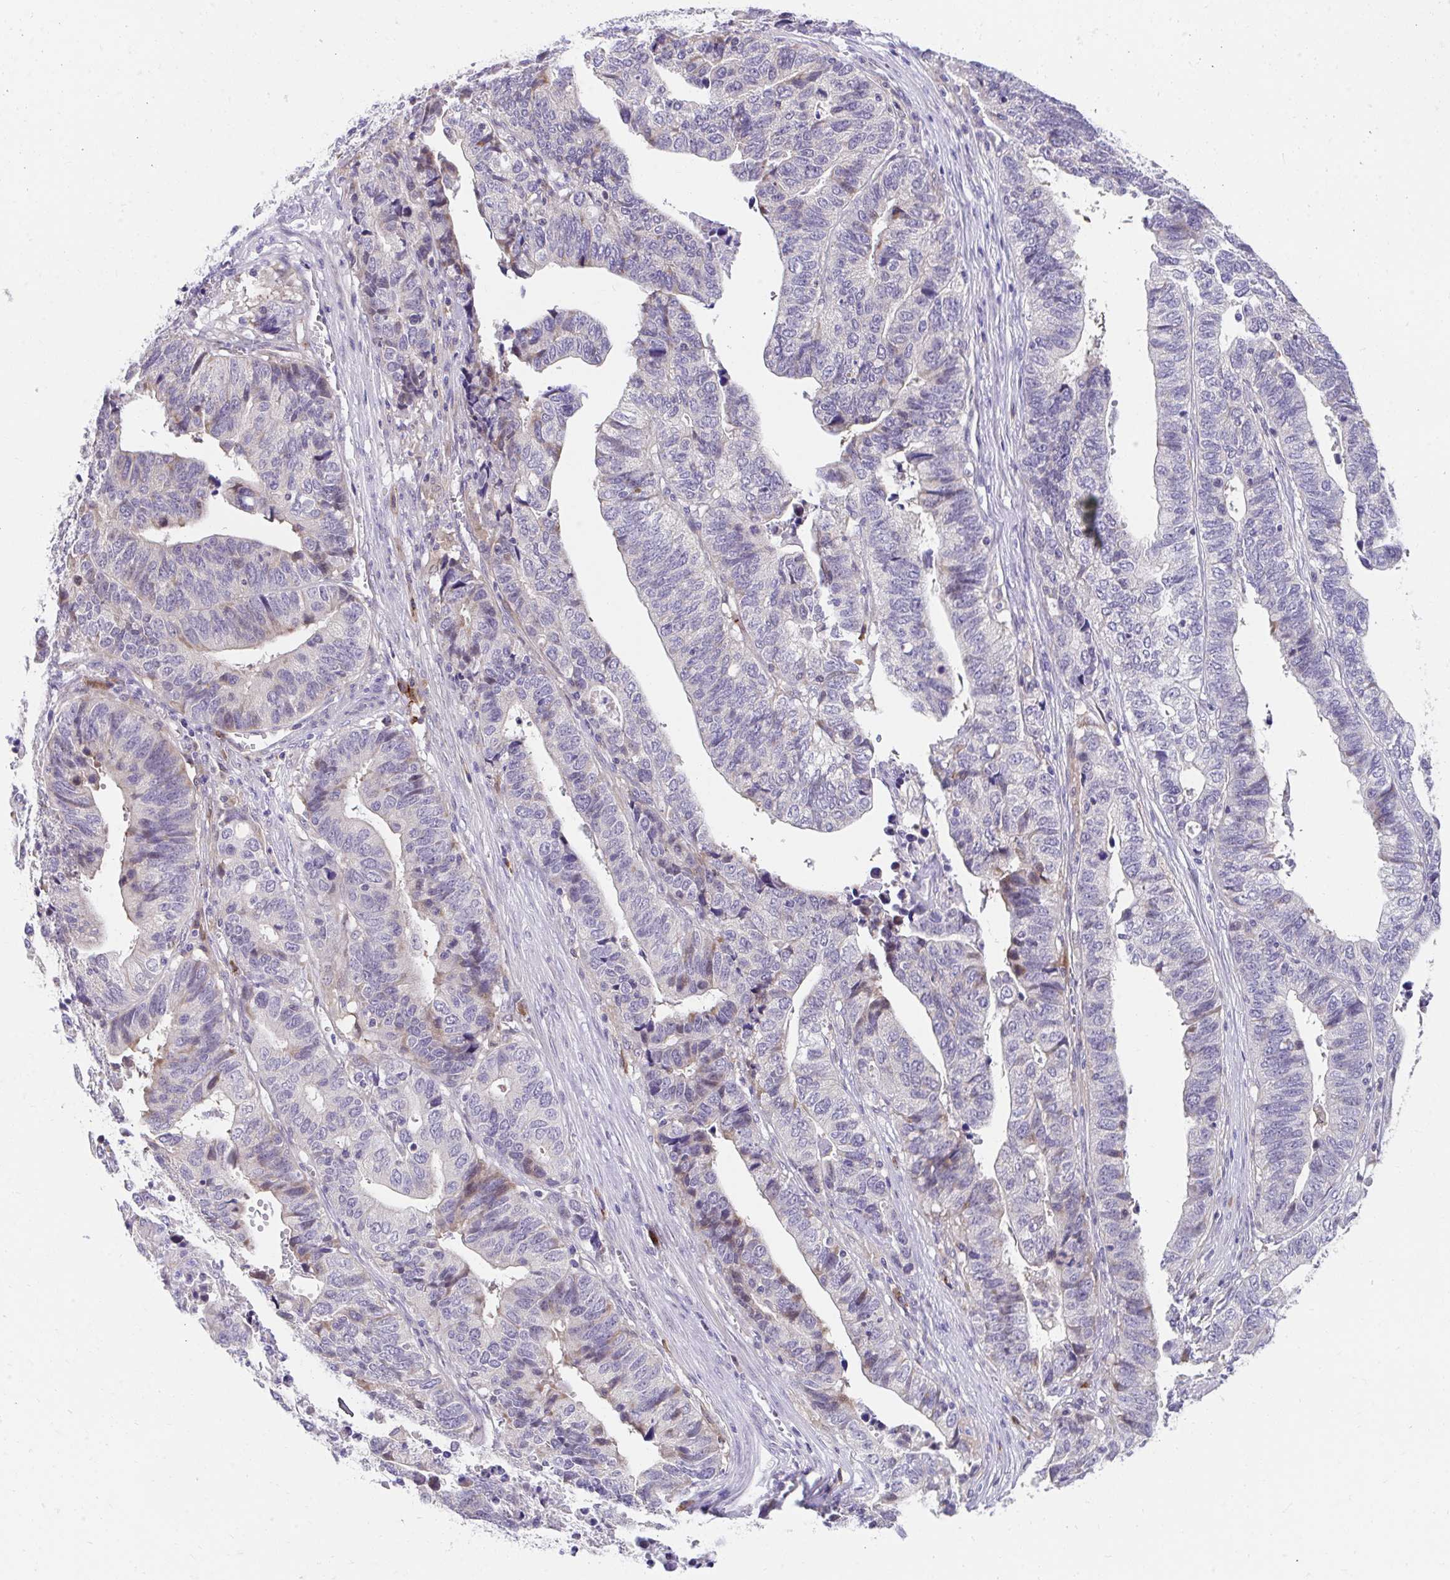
{"staining": {"intensity": "negative", "quantity": "none", "location": "none"}, "tissue": "stomach cancer", "cell_type": "Tumor cells", "image_type": "cancer", "snomed": [{"axis": "morphology", "description": "Adenocarcinoma, NOS"}, {"axis": "topography", "description": "Stomach, upper"}], "caption": "This photomicrograph is of stomach adenocarcinoma stained with immunohistochemistry to label a protein in brown with the nuclei are counter-stained blue. There is no expression in tumor cells.", "gene": "SLAMF7", "patient": {"sex": "female", "age": 67}}